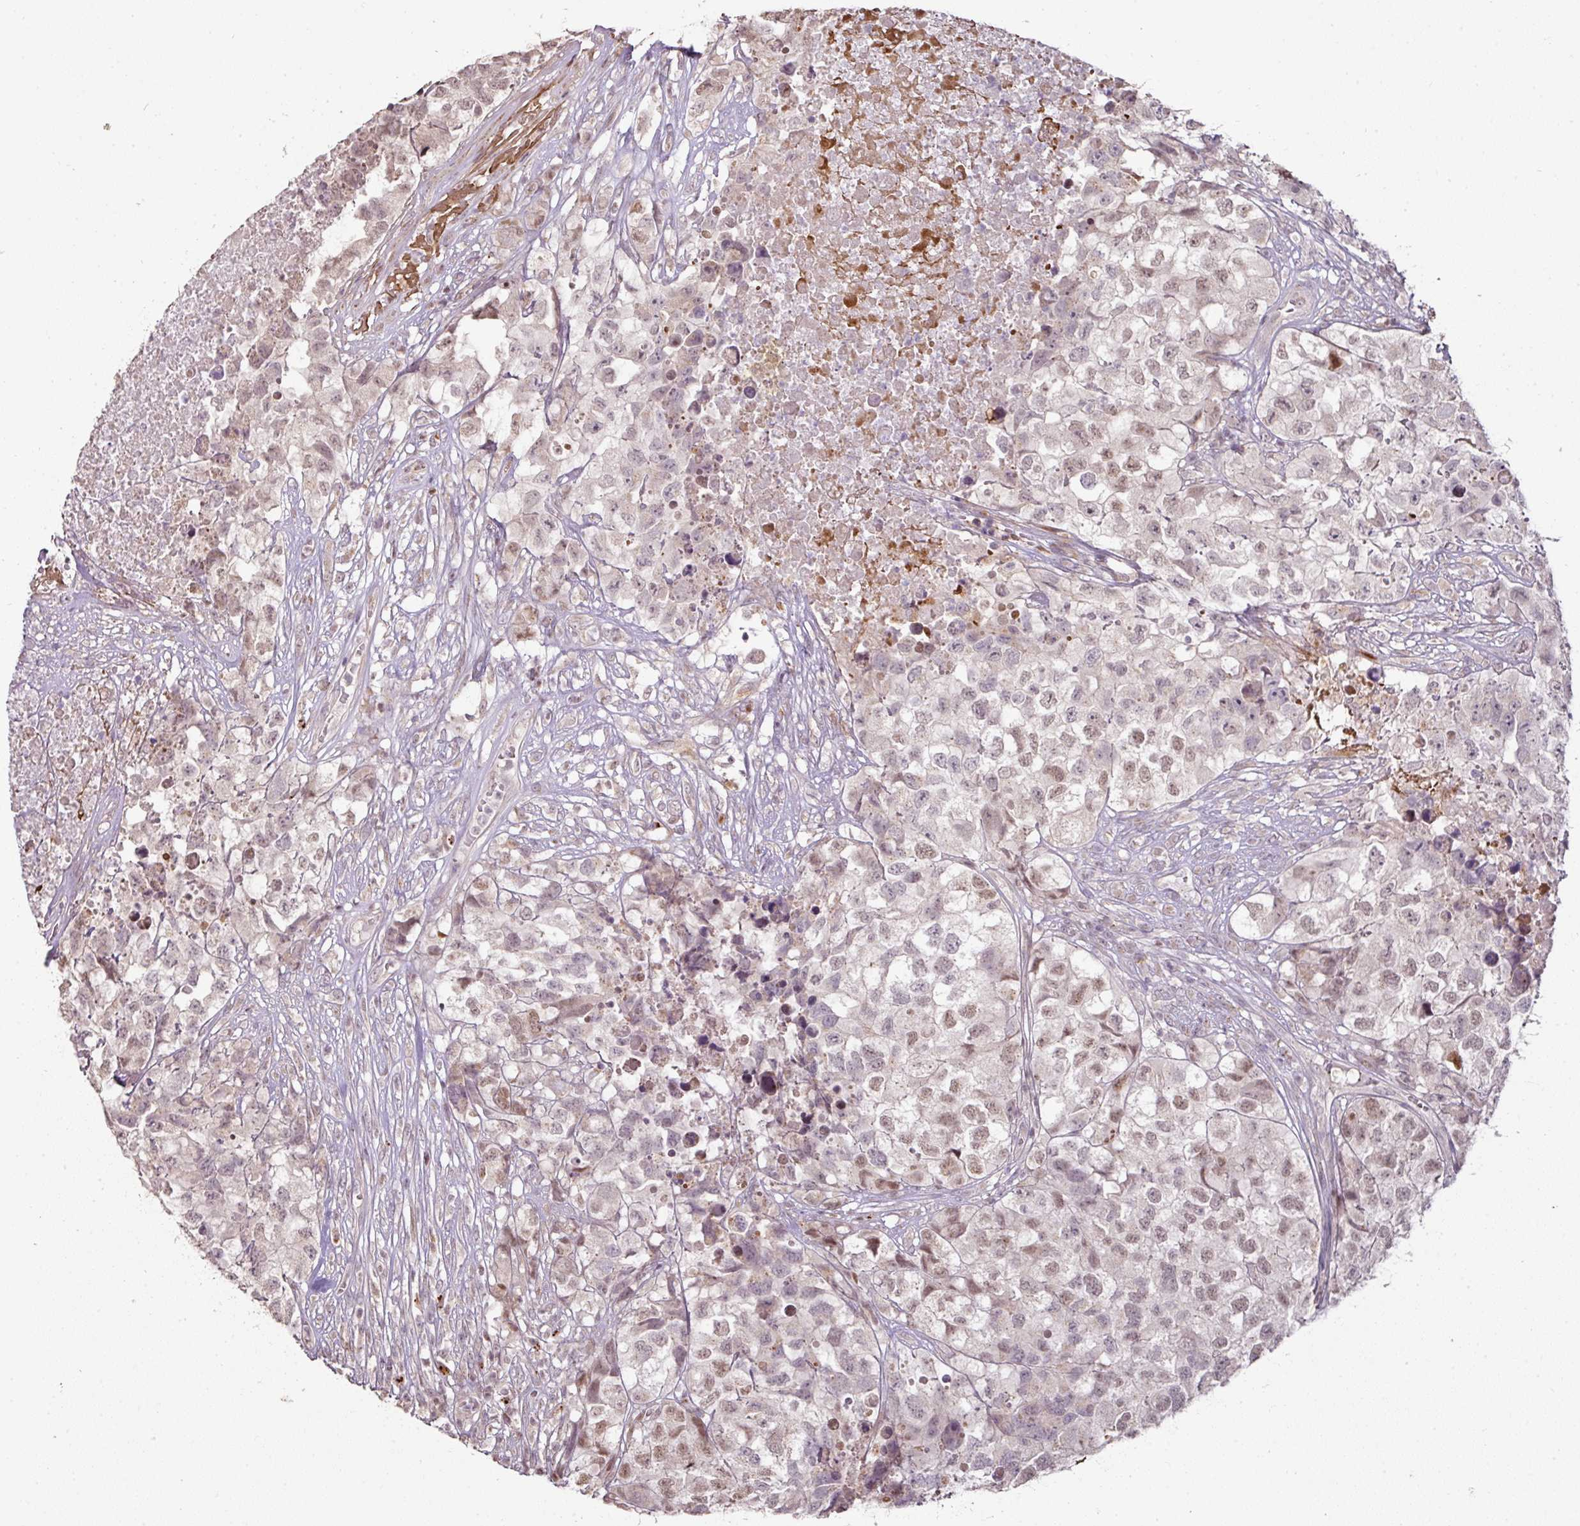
{"staining": {"intensity": "weak", "quantity": "25%-75%", "location": "nuclear"}, "tissue": "testis cancer", "cell_type": "Tumor cells", "image_type": "cancer", "snomed": [{"axis": "morphology", "description": "Carcinoma, Embryonal, NOS"}, {"axis": "topography", "description": "Testis"}], "caption": "IHC (DAB) staining of human testis cancer (embryonal carcinoma) exhibits weak nuclear protein positivity in approximately 25%-75% of tumor cells. Using DAB (brown) and hematoxylin (blue) stains, captured at high magnification using brightfield microscopy.", "gene": "CXCR5", "patient": {"sex": "male", "age": 83}}